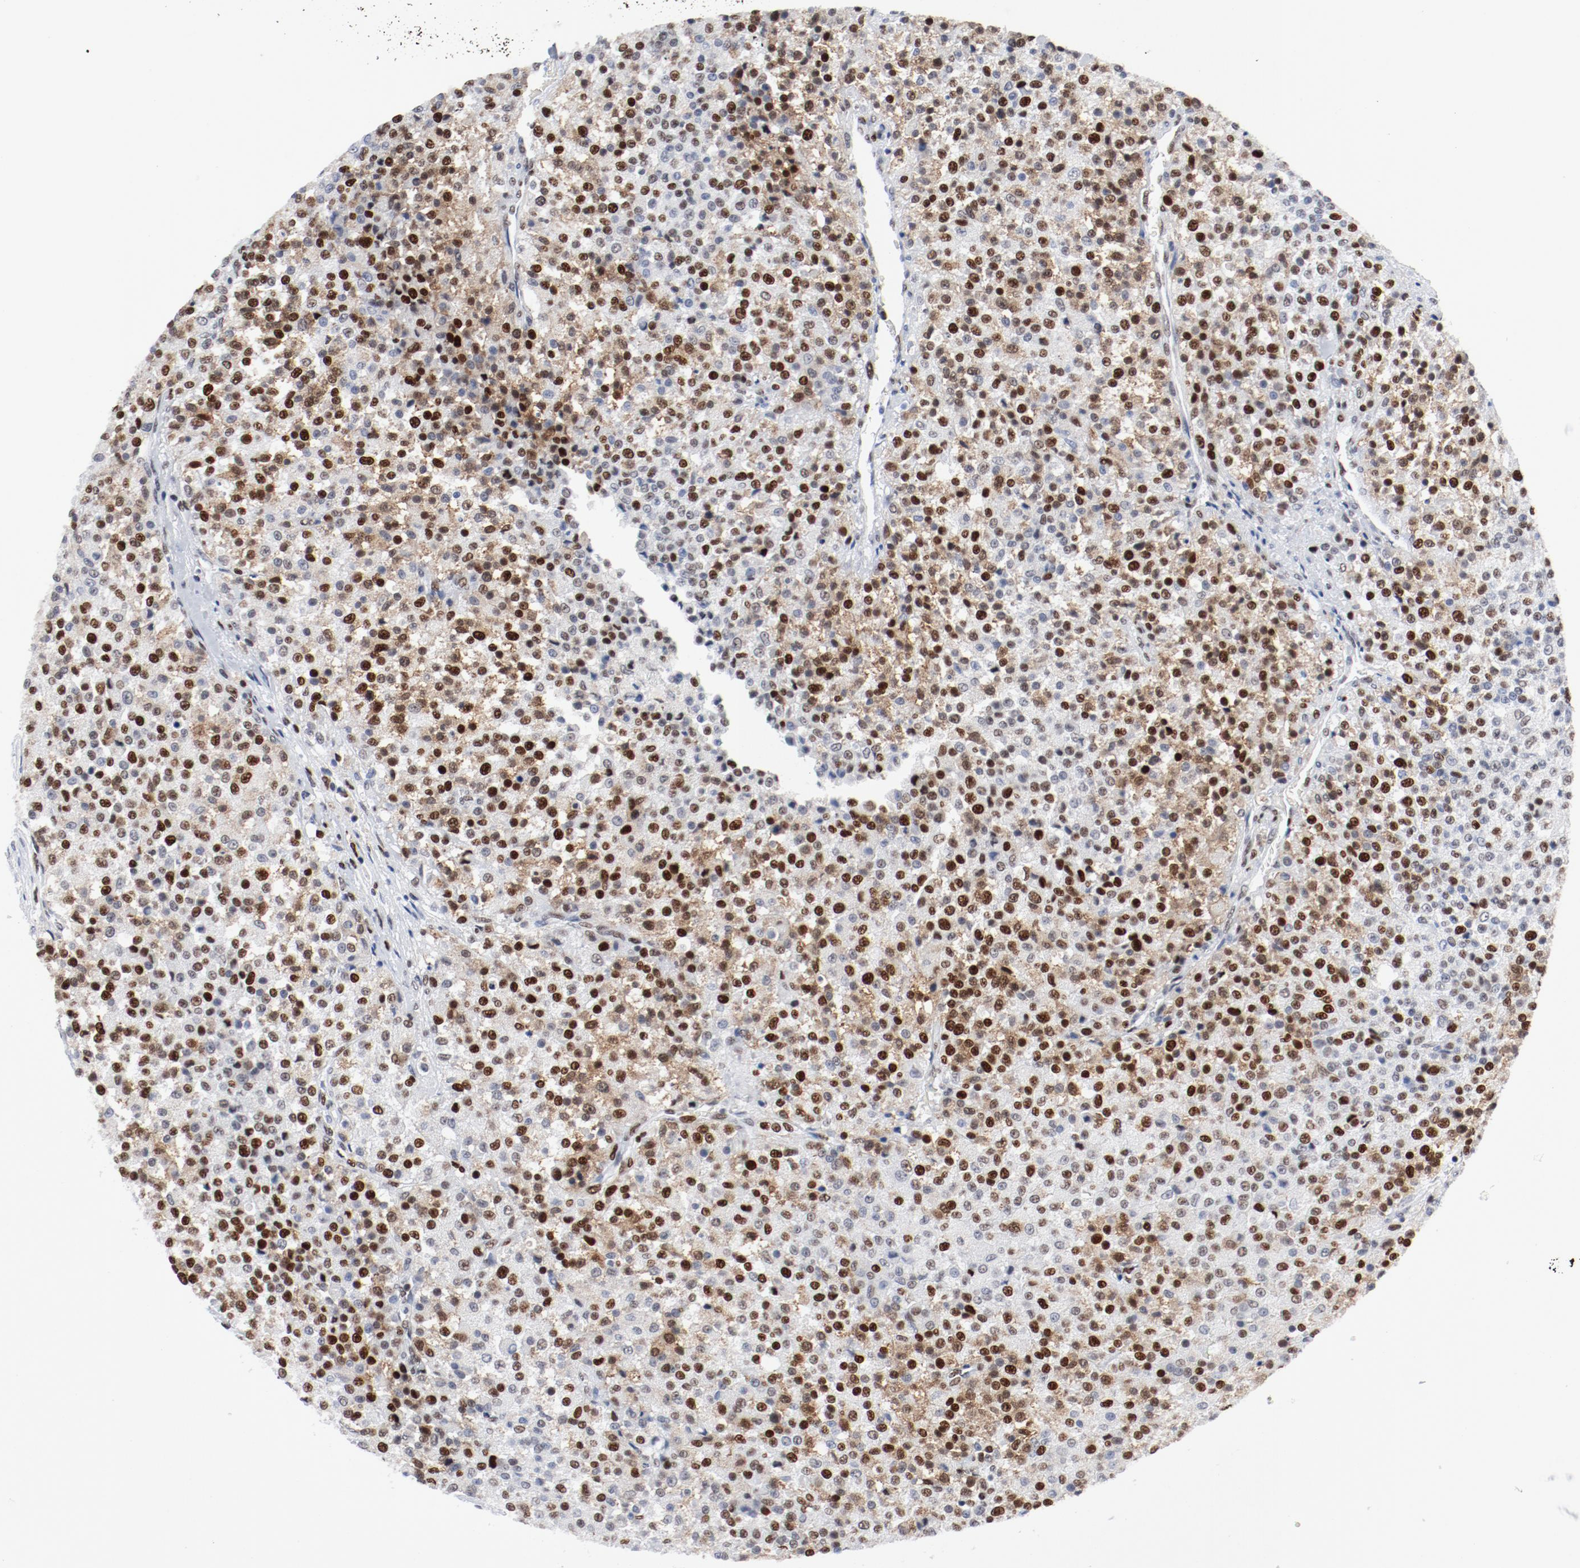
{"staining": {"intensity": "strong", "quantity": "25%-75%", "location": "cytoplasmic/membranous,nuclear"}, "tissue": "testis cancer", "cell_type": "Tumor cells", "image_type": "cancer", "snomed": [{"axis": "morphology", "description": "Seminoma, NOS"}, {"axis": "topography", "description": "Testis"}], "caption": "An immunohistochemistry micrograph of tumor tissue is shown. Protein staining in brown labels strong cytoplasmic/membranous and nuclear positivity in seminoma (testis) within tumor cells.", "gene": "POLD1", "patient": {"sex": "male", "age": 59}}